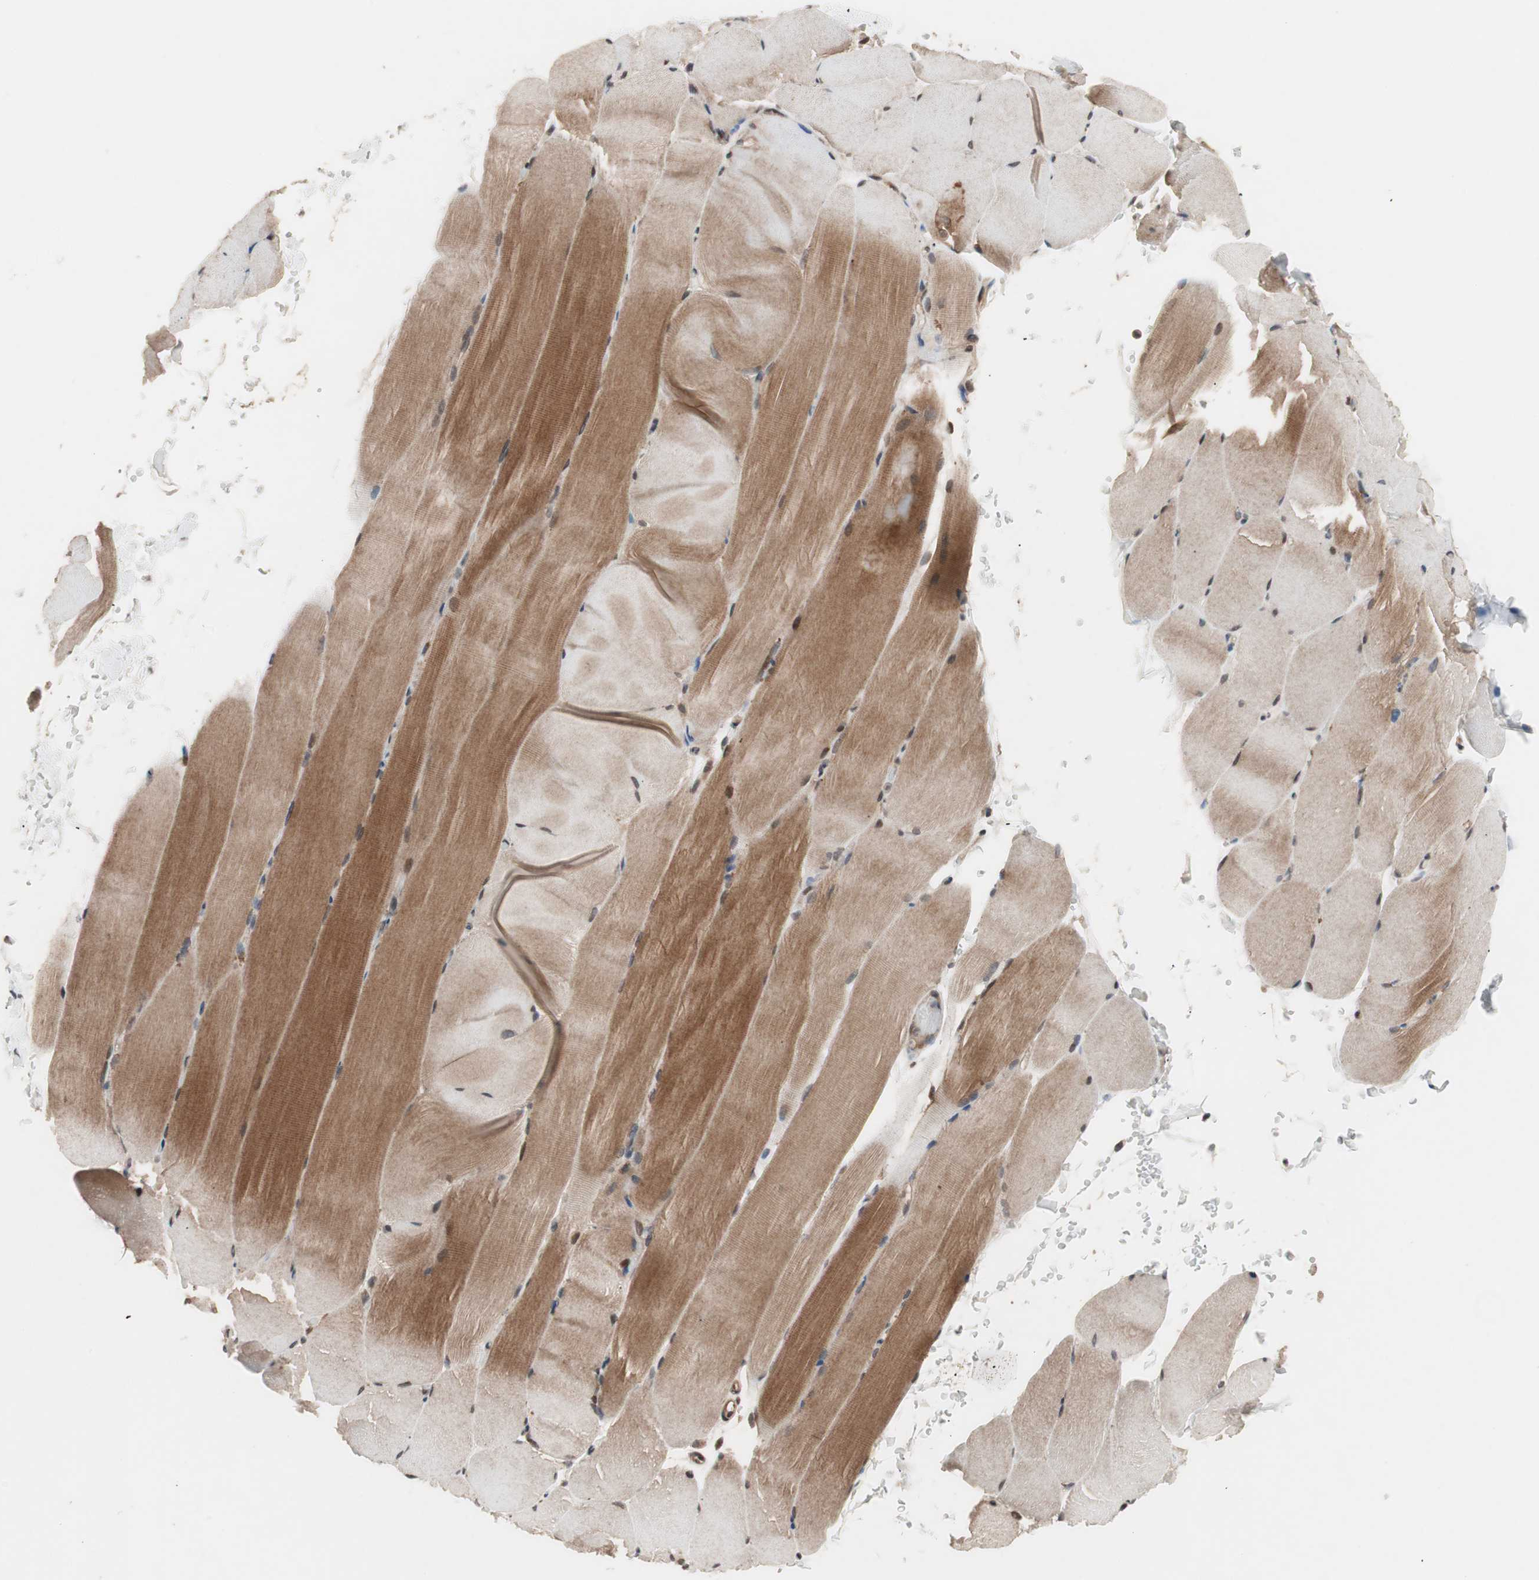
{"staining": {"intensity": "moderate", "quantity": "25%-75%", "location": "cytoplasmic/membranous,nuclear"}, "tissue": "skeletal muscle", "cell_type": "Myocytes", "image_type": "normal", "snomed": [{"axis": "morphology", "description": "Normal tissue, NOS"}, {"axis": "topography", "description": "Skeletal muscle"}, {"axis": "topography", "description": "Parathyroid gland"}], "caption": "IHC image of benign skeletal muscle: skeletal muscle stained using IHC shows medium levels of moderate protein expression localized specifically in the cytoplasmic/membranous,nuclear of myocytes, appearing as a cytoplasmic/membranous,nuclear brown color.", "gene": "NF2", "patient": {"sex": "female", "age": 37}}